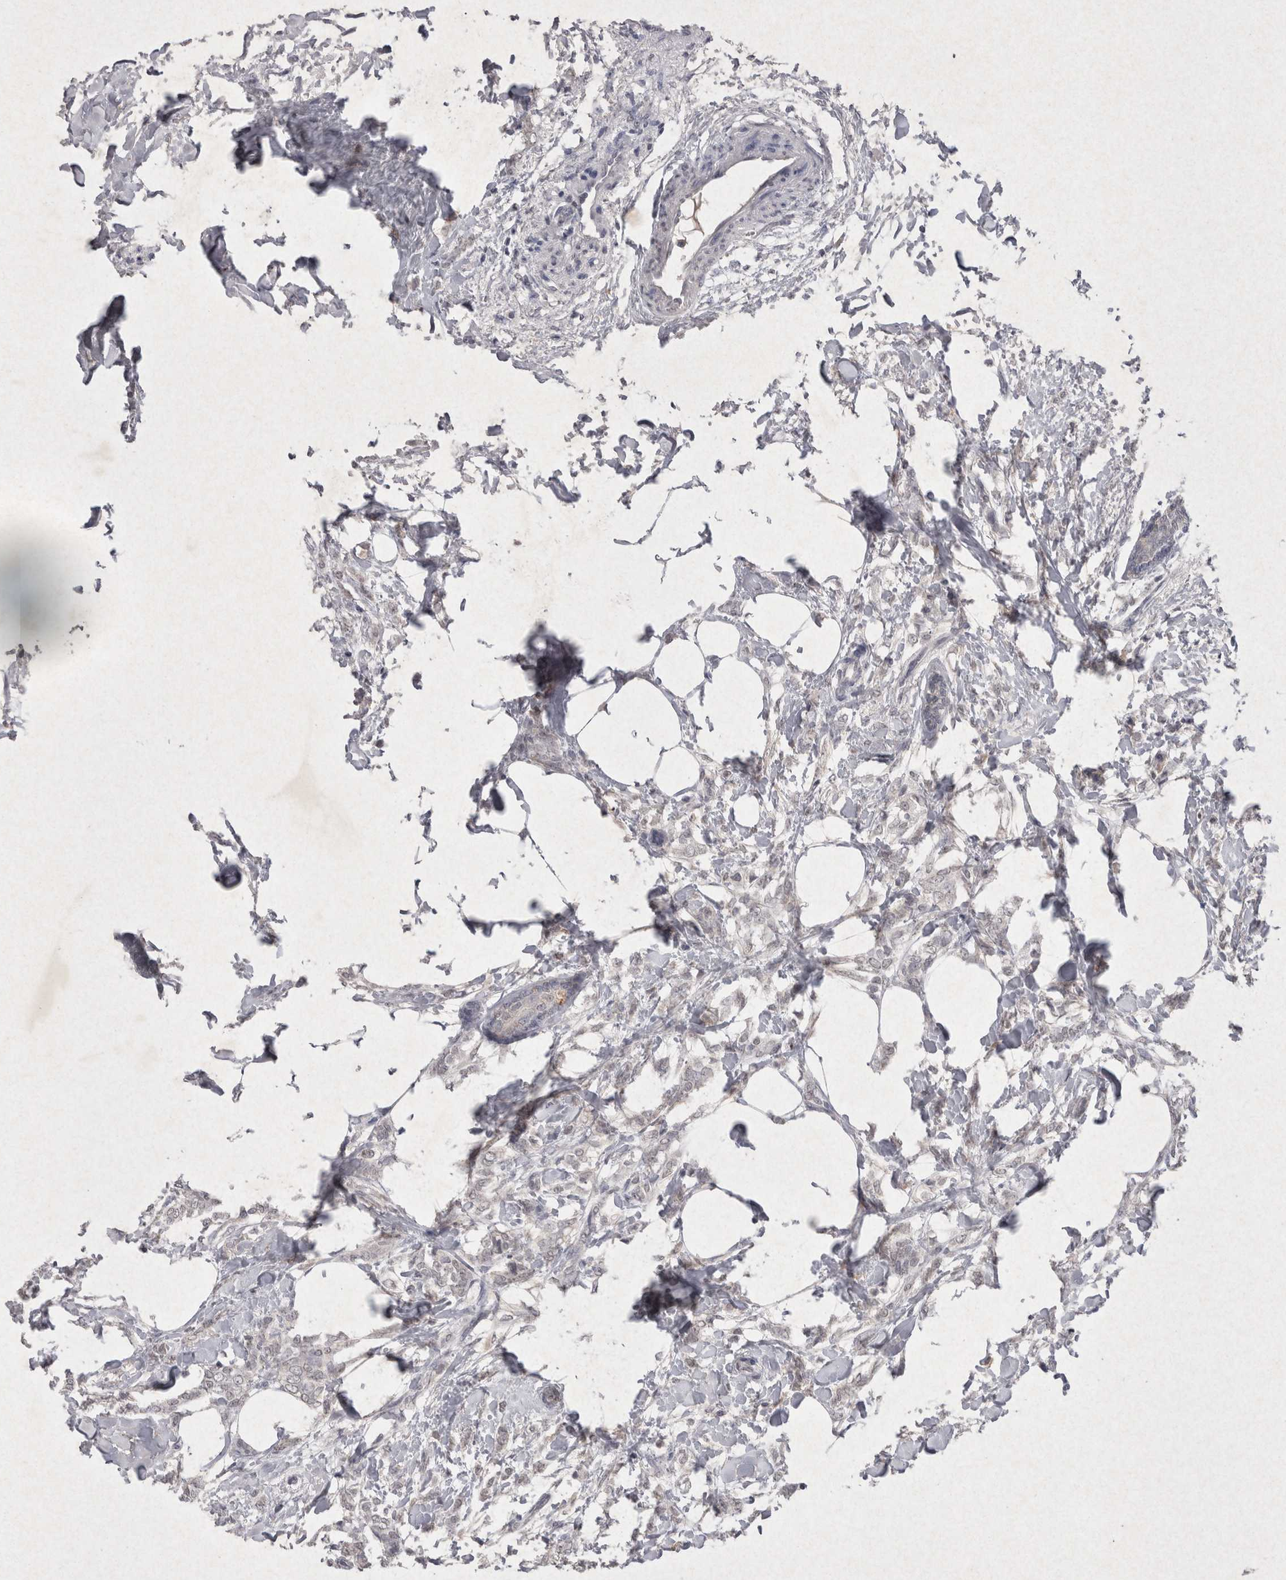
{"staining": {"intensity": "negative", "quantity": "none", "location": "none"}, "tissue": "breast cancer", "cell_type": "Tumor cells", "image_type": "cancer", "snomed": [{"axis": "morphology", "description": "Lobular carcinoma, in situ"}, {"axis": "morphology", "description": "Lobular carcinoma"}, {"axis": "topography", "description": "Breast"}], "caption": "Tumor cells are negative for protein expression in human breast cancer.", "gene": "LYVE1", "patient": {"sex": "female", "age": 41}}